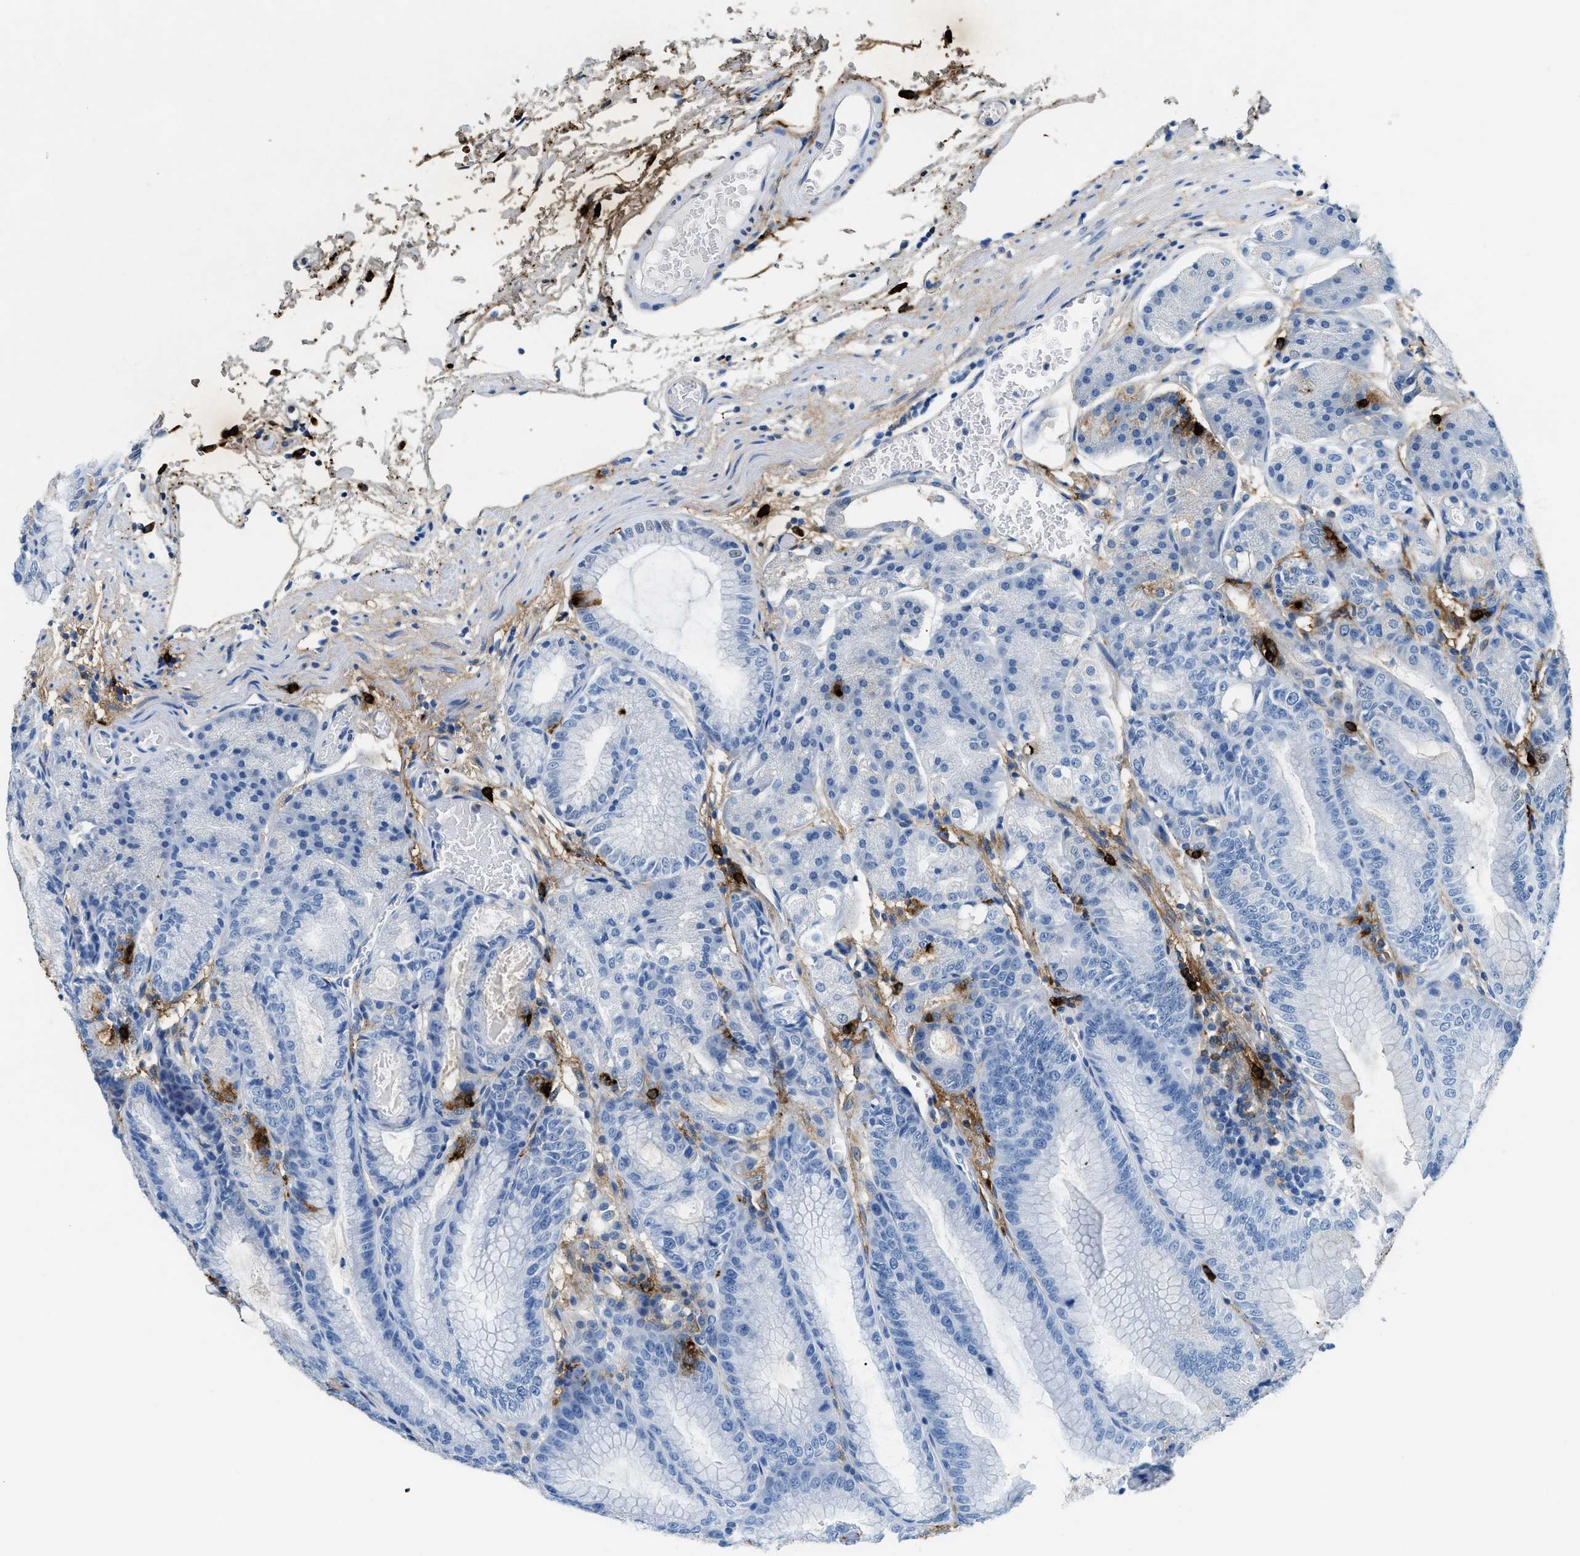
{"staining": {"intensity": "negative", "quantity": "none", "location": "none"}, "tissue": "stomach", "cell_type": "Glandular cells", "image_type": "normal", "snomed": [{"axis": "morphology", "description": "Normal tissue, NOS"}, {"axis": "topography", "description": "Stomach, lower"}], "caption": "IHC image of normal stomach: stomach stained with DAB (3,3'-diaminobenzidine) demonstrates no significant protein staining in glandular cells.", "gene": "TPSAB1", "patient": {"sex": "male", "age": 71}}